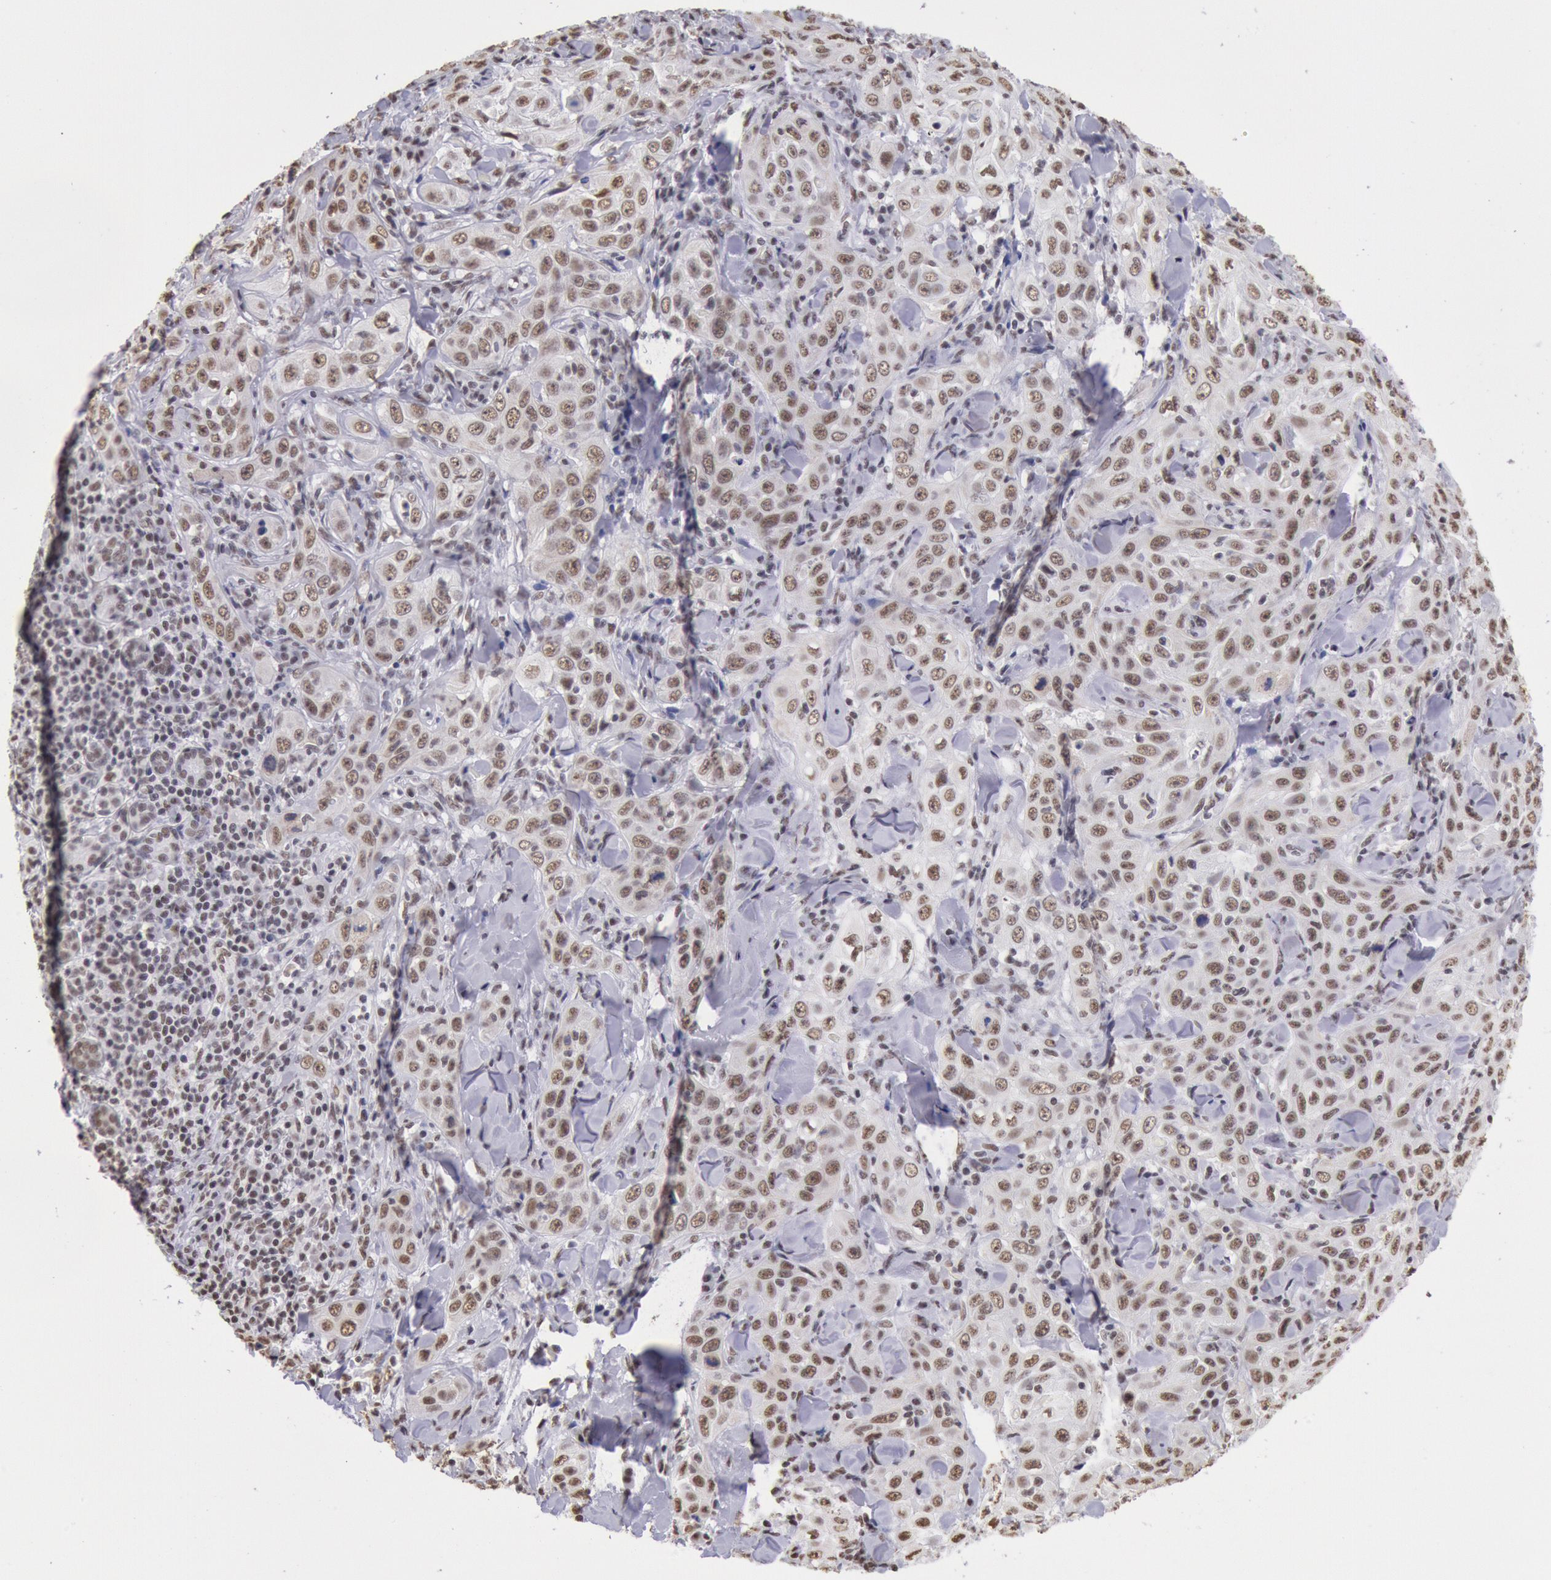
{"staining": {"intensity": "moderate", "quantity": ">75%", "location": "nuclear"}, "tissue": "skin cancer", "cell_type": "Tumor cells", "image_type": "cancer", "snomed": [{"axis": "morphology", "description": "Squamous cell carcinoma, NOS"}, {"axis": "topography", "description": "Skin"}], "caption": "Skin cancer (squamous cell carcinoma) tissue exhibits moderate nuclear positivity in about >75% of tumor cells, visualized by immunohistochemistry.", "gene": "SNRPD3", "patient": {"sex": "male", "age": 84}}